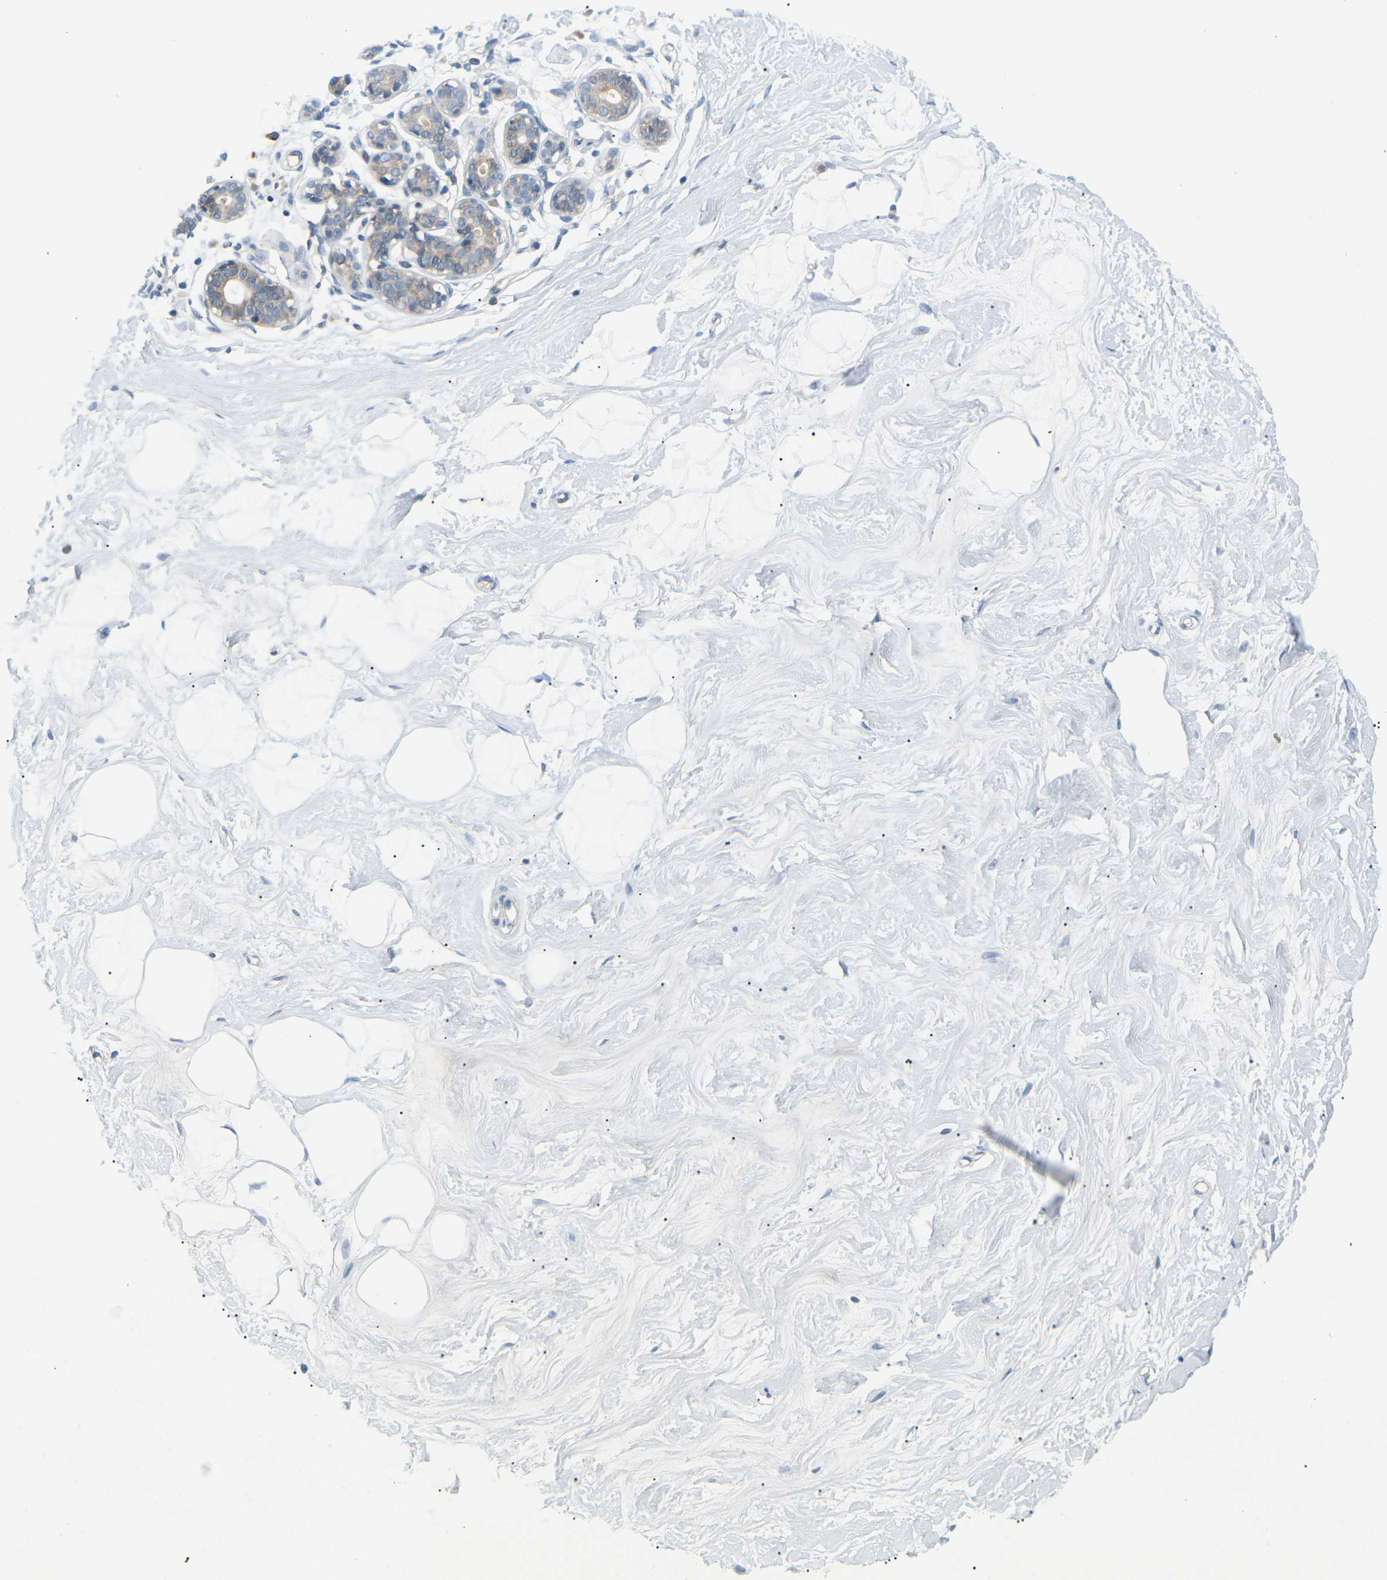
{"staining": {"intensity": "negative", "quantity": "none", "location": "none"}, "tissue": "breast", "cell_type": "Adipocytes", "image_type": "normal", "snomed": [{"axis": "morphology", "description": "Normal tissue, NOS"}, {"axis": "topography", "description": "Breast"}], "caption": "There is no significant positivity in adipocytes of breast. (DAB immunohistochemistry, high magnification).", "gene": "EVA1C", "patient": {"sex": "female", "age": 23}}